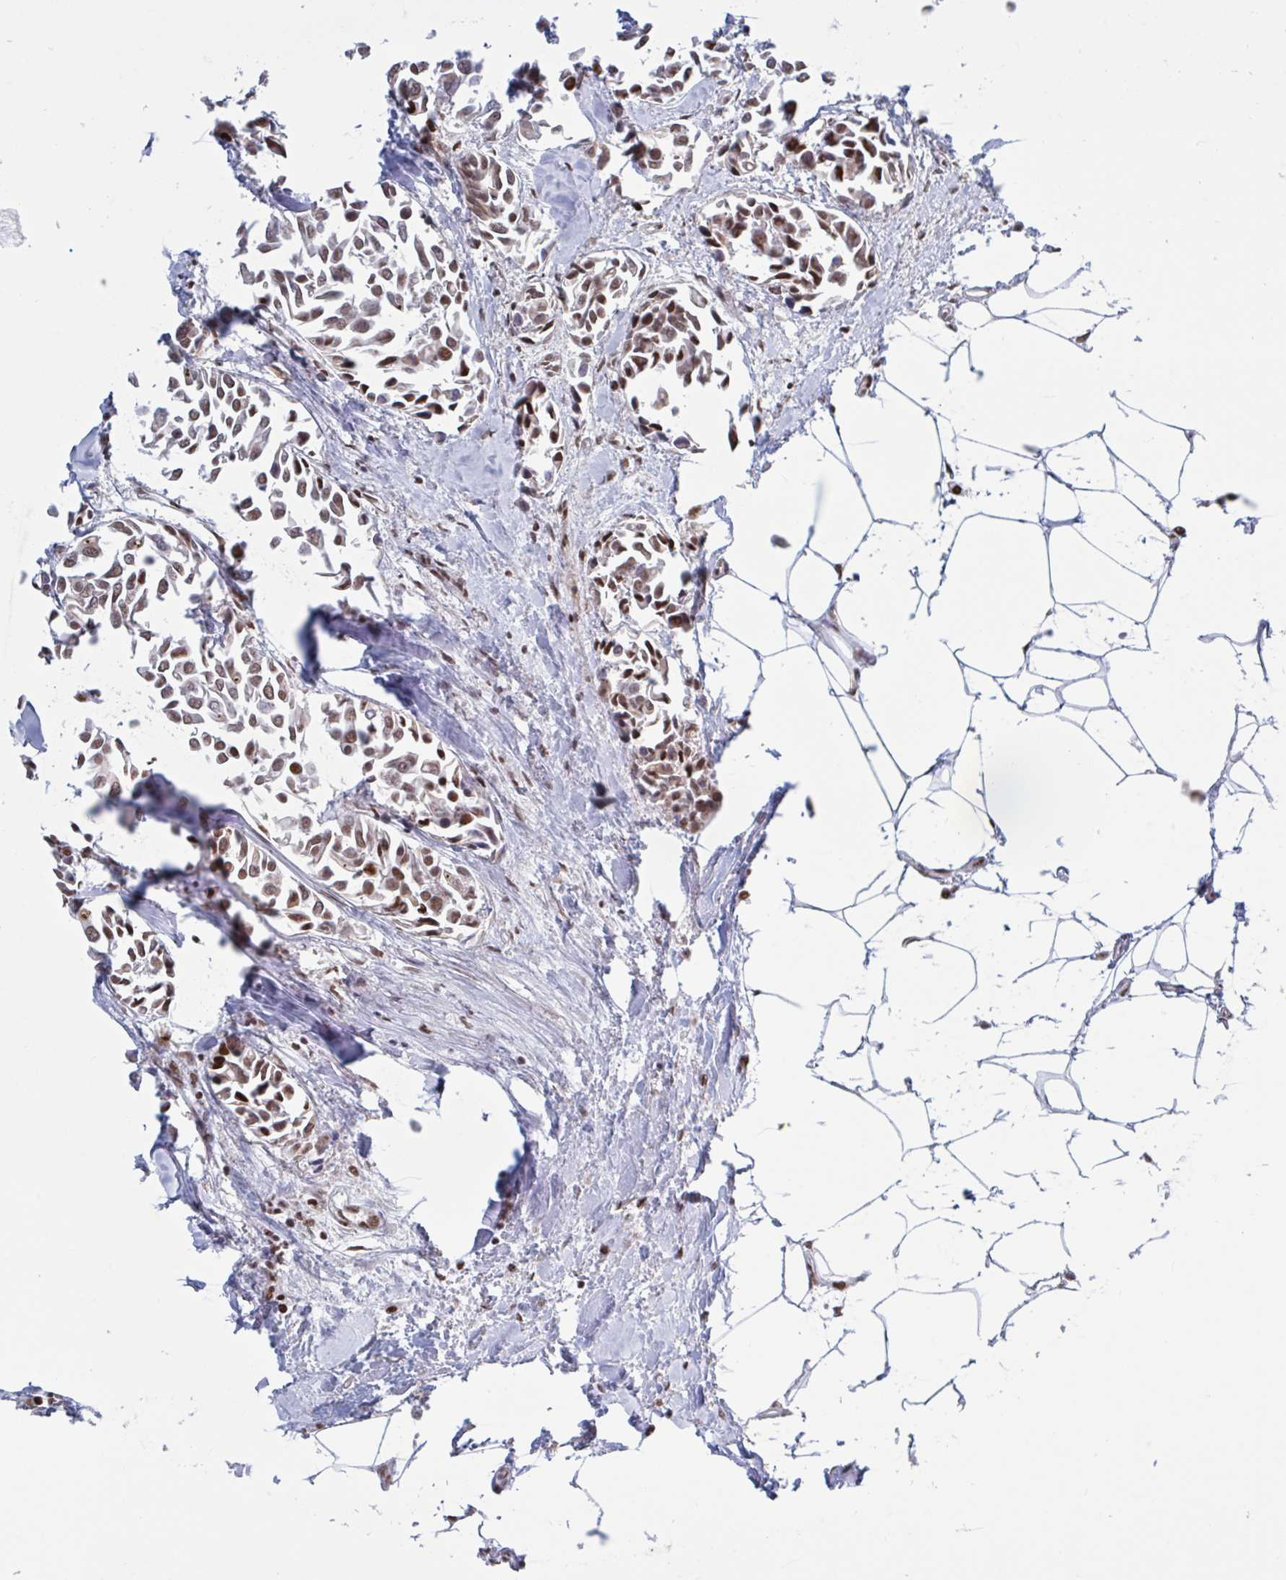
{"staining": {"intensity": "moderate", "quantity": ">75%", "location": "nuclear"}, "tissue": "breast cancer", "cell_type": "Tumor cells", "image_type": "cancer", "snomed": [{"axis": "morphology", "description": "Duct carcinoma"}, {"axis": "topography", "description": "Breast"}], "caption": "Protein expression analysis of invasive ductal carcinoma (breast) shows moderate nuclear positivity in approximately >75% of tumor cells.", "gene": "TCEAL8", "patient": {"sex": "female", "age": 54}}